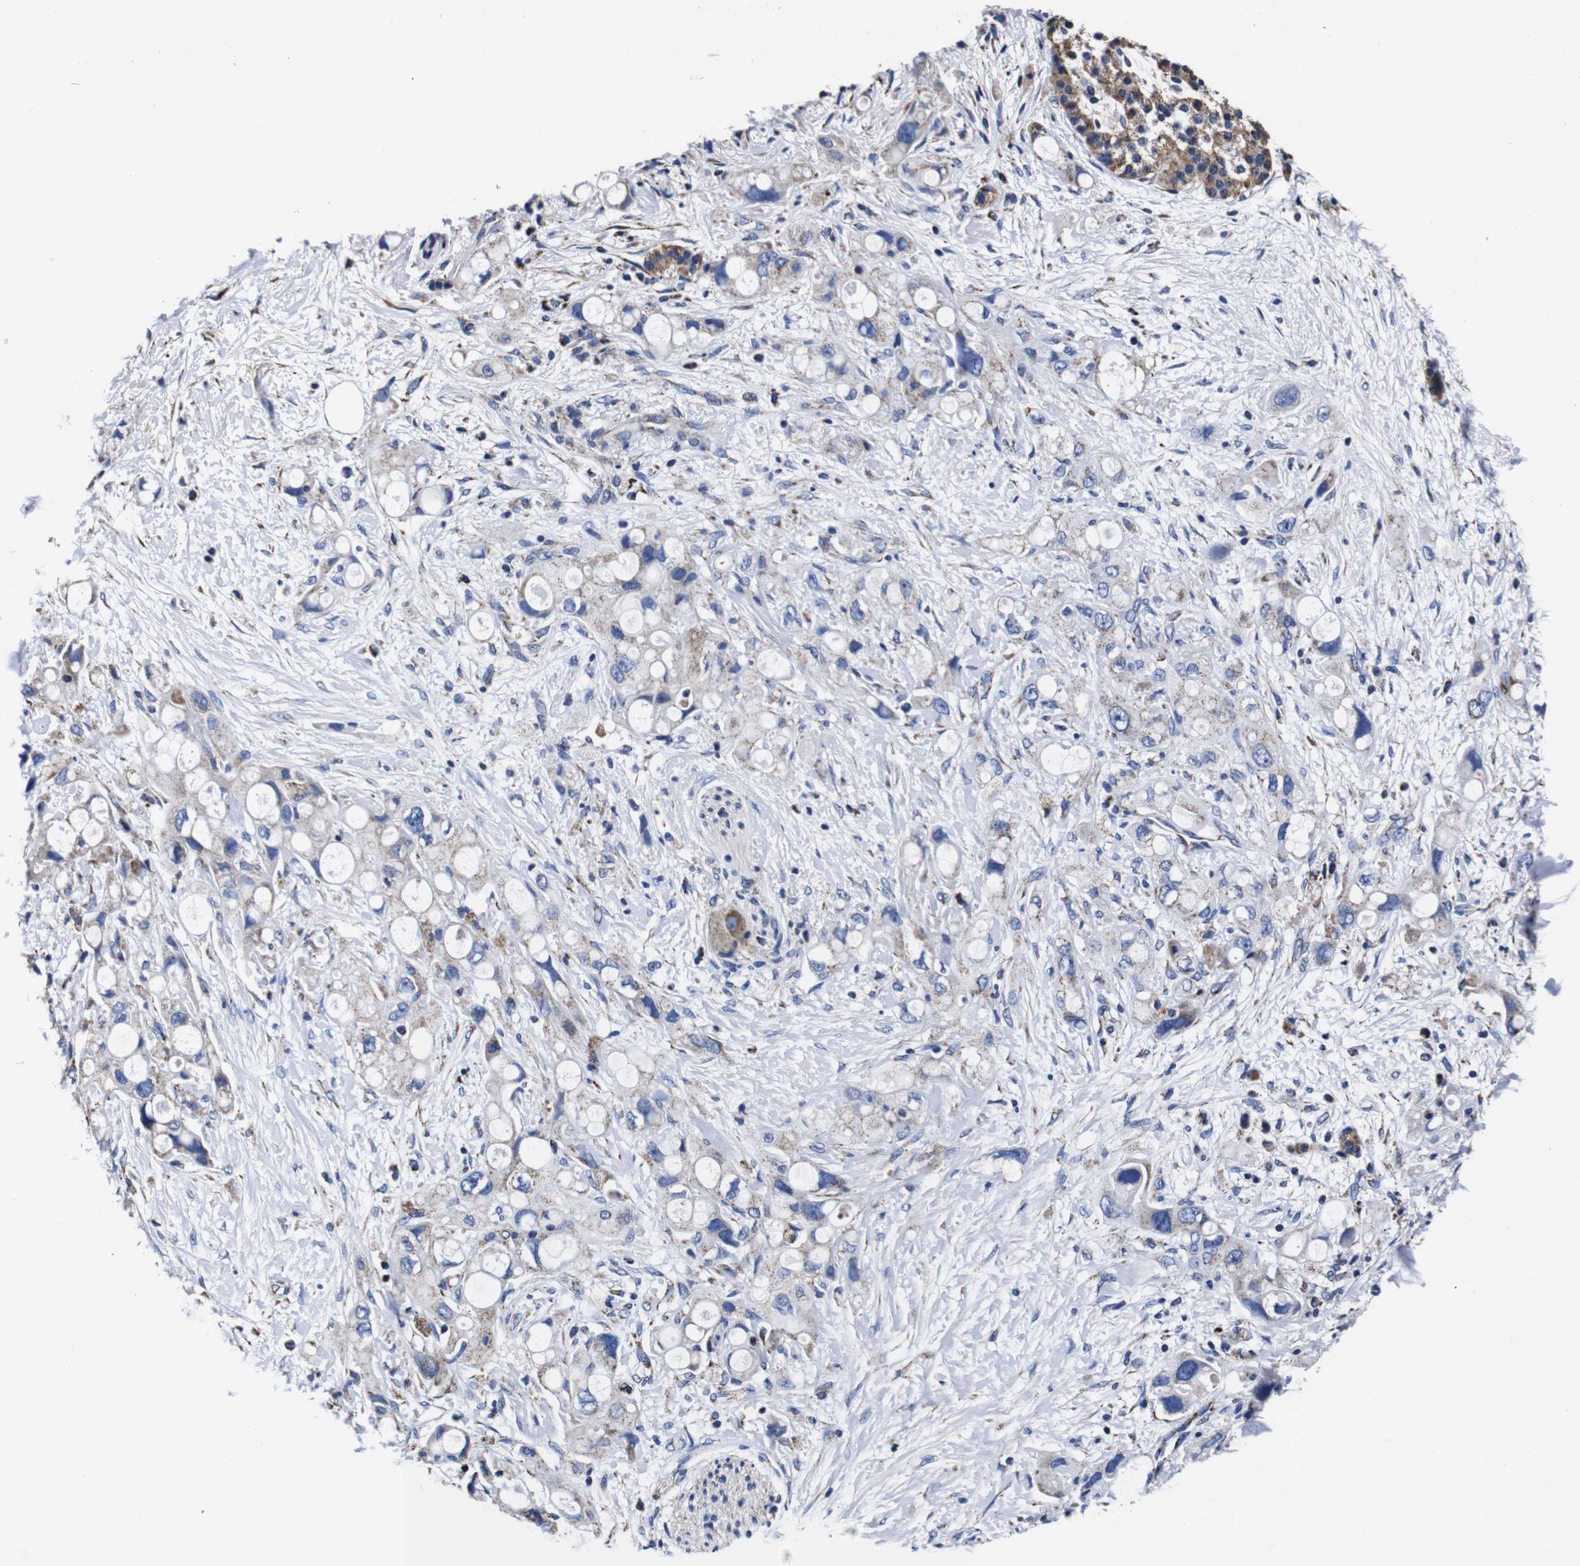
{"staining": {"intensity": "weak", "quantity": "<25%", "location": "cytoplasmic/membranous"}, "tissue": "pancreatic cancer", "cell_type": "Tumor cells", "image_type": "cancer", "snomed": [{"axis": "morphology", "description": "Adenocarcinoma, NOS"}, {"axis": "topography", "description": "Pancreas"}], "caption": "DAB (3,3'-diaminobenzidine) immunohistochemical staining of pancreatic cancer (adenocarcinoma) demonstrates no significant staining in tumor cells.", "gene": "FKBP9", "patient": {"sex": "female", "age": 56}}